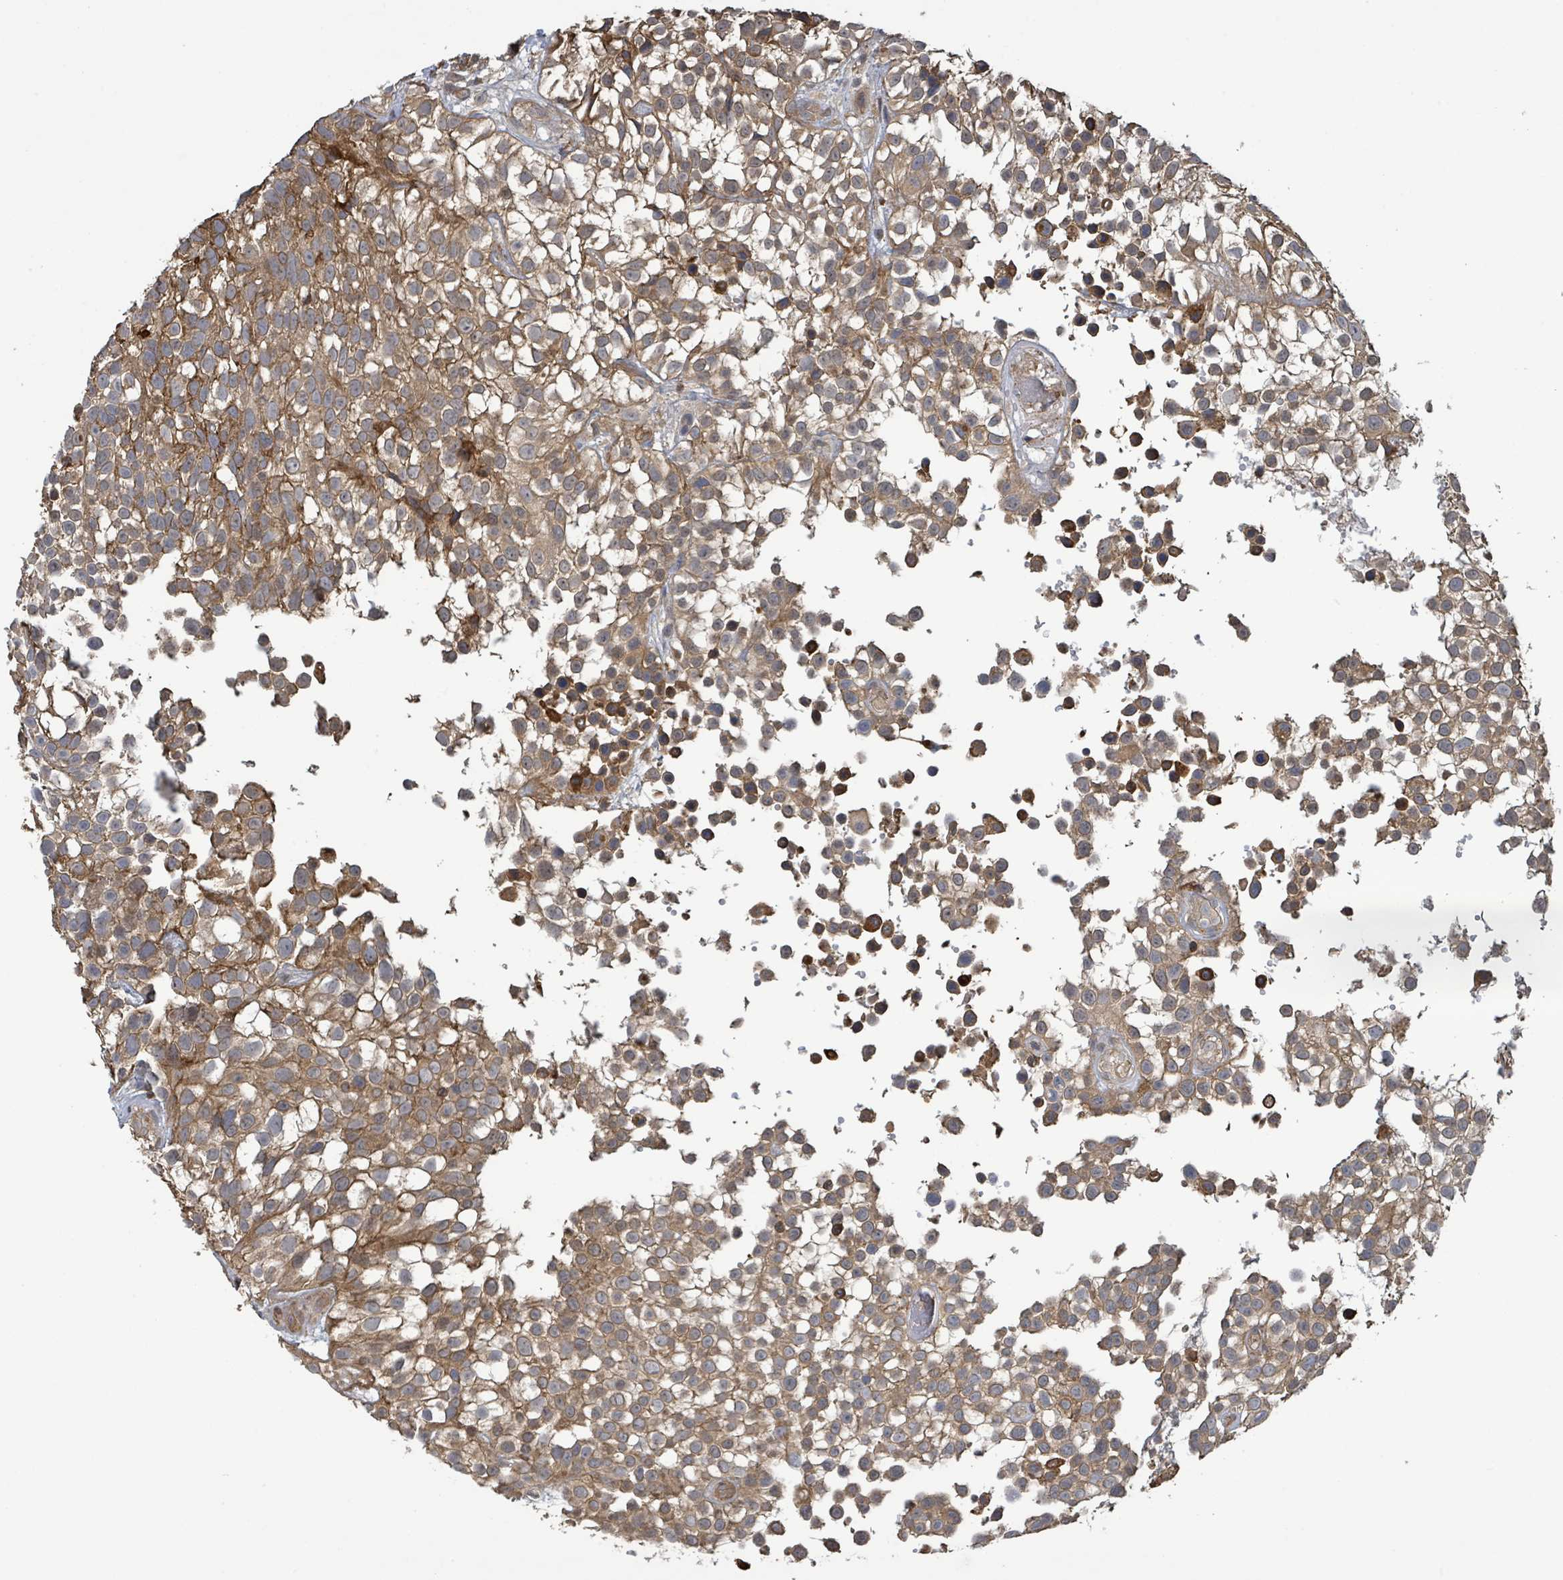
{"staining": {"intensity": "moderate", "quantity": ">75%", "location": "cytoplasmic/membranous"}, "tissue": "urothelial cancer", "cell_type": "Tumor cells", "image_type": "cancer", "snomed": [{"axis": "morphology", "description": "Urothelial carcinoma, High grade"}, {"axis": "topography", "description": "Urinary bladder"}], "caption": "High-power microscopy captured an immunohistochemistry (IHC) image of urothelial carcinoma (high-grade), revealing moderate cytoplasmic/membranous staining in about >75% of tumor cells.", "gene": "ARPIN", "patient": {"sex": "male", "age": 56}}